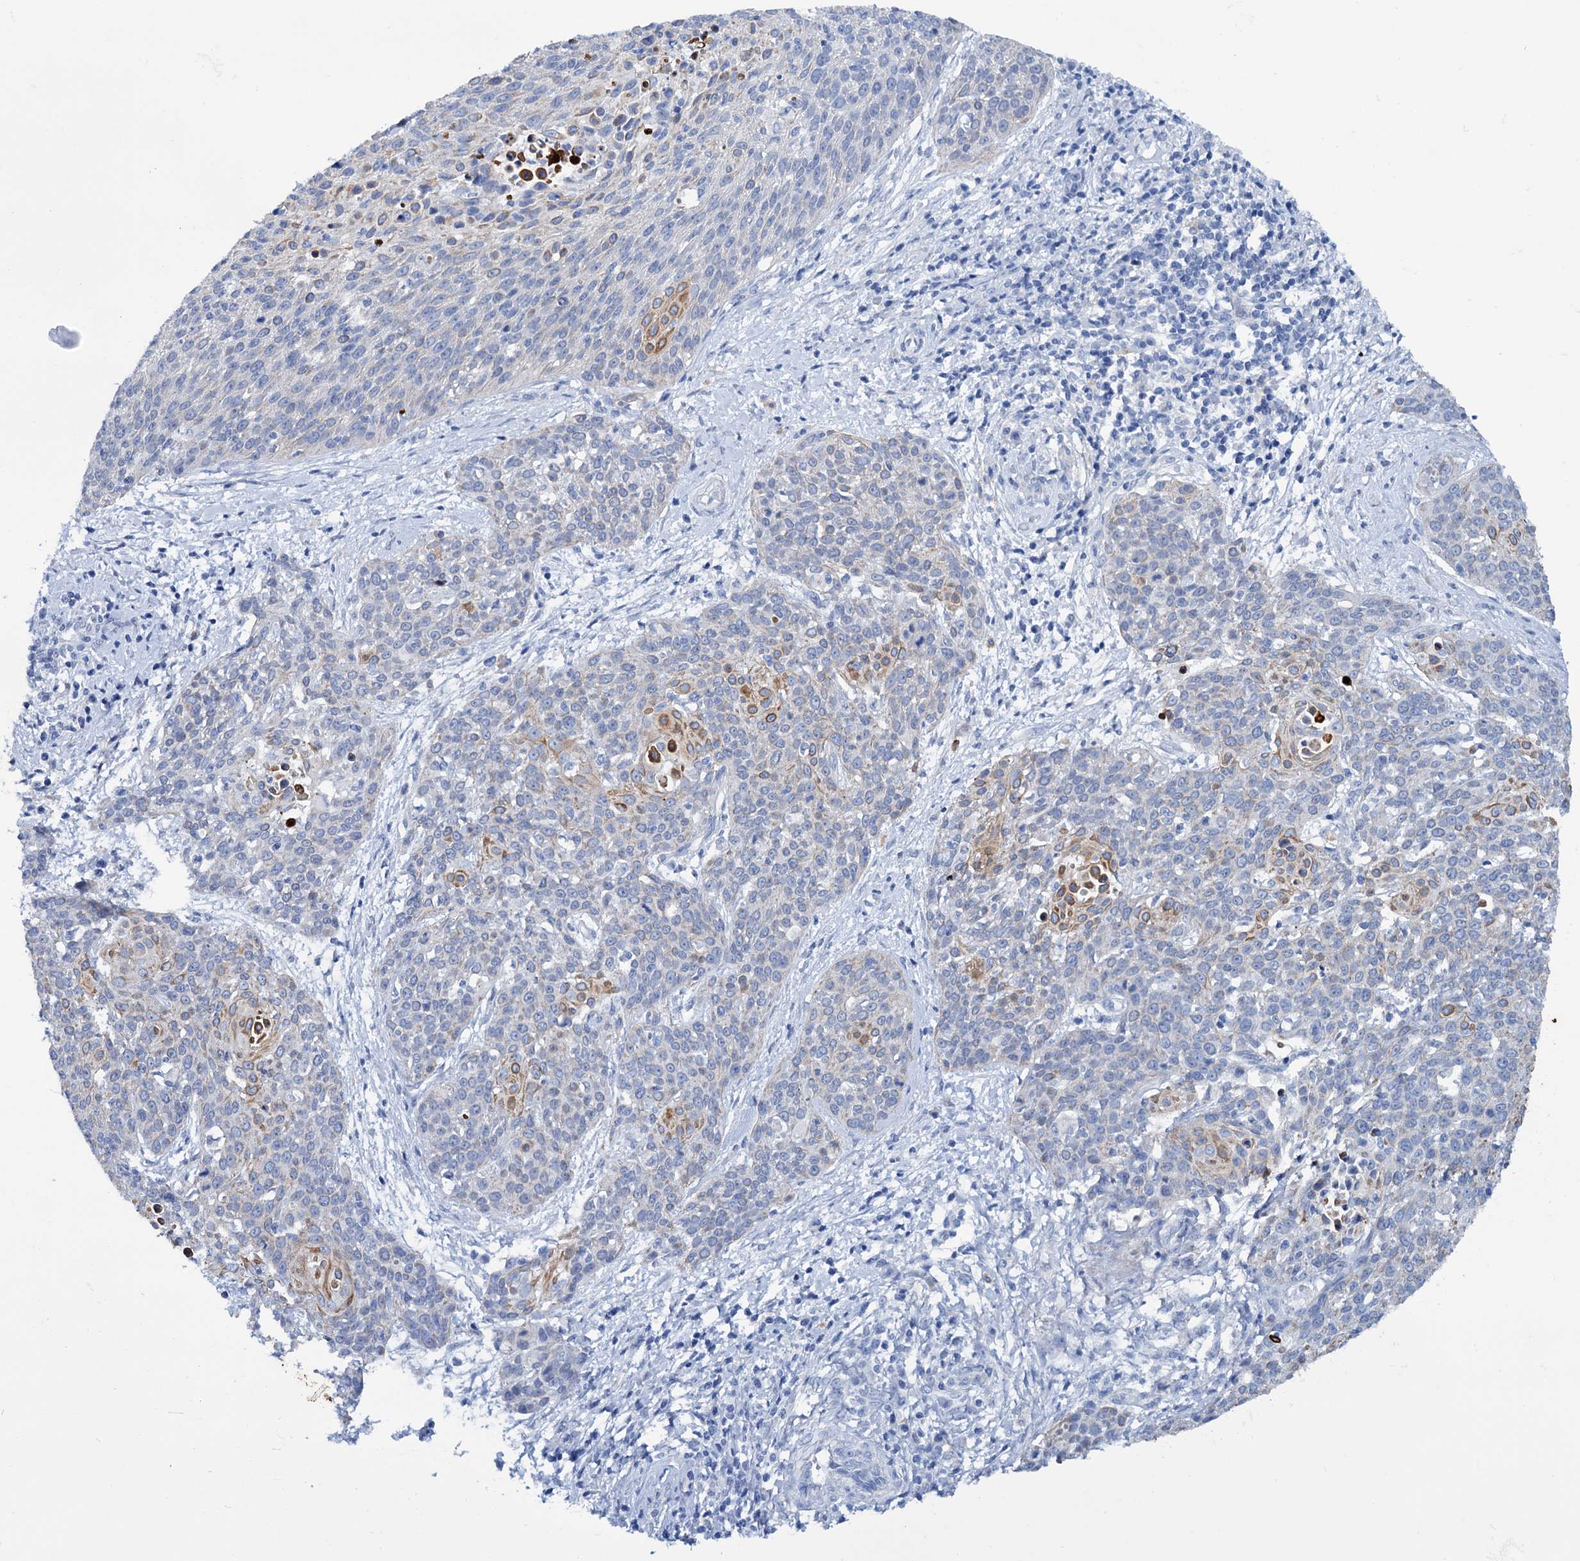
{"staining": {"intensity": "moderate", "quantity": "<25%", "location": "cytoplasmic/membranous"}, "tissue": "cervical cancer", "cell_type": "Tumor cells", "image_type": "cancer", "snomed": [{"axis": "morphology", "description": "Squamous cell carcinoma, NOS"}, {"axis": "topography", "description": "Cervix"}], "caption": "Cervical cancer (squamous cell carcinoma) tissue displays moderate cytoplasmic/membranous positivity in approximately <25% of tumor cells, visualized by immunohistochemistry.", "gene": "FAAP20", "patient": {"sex": "female", "age": 38}}